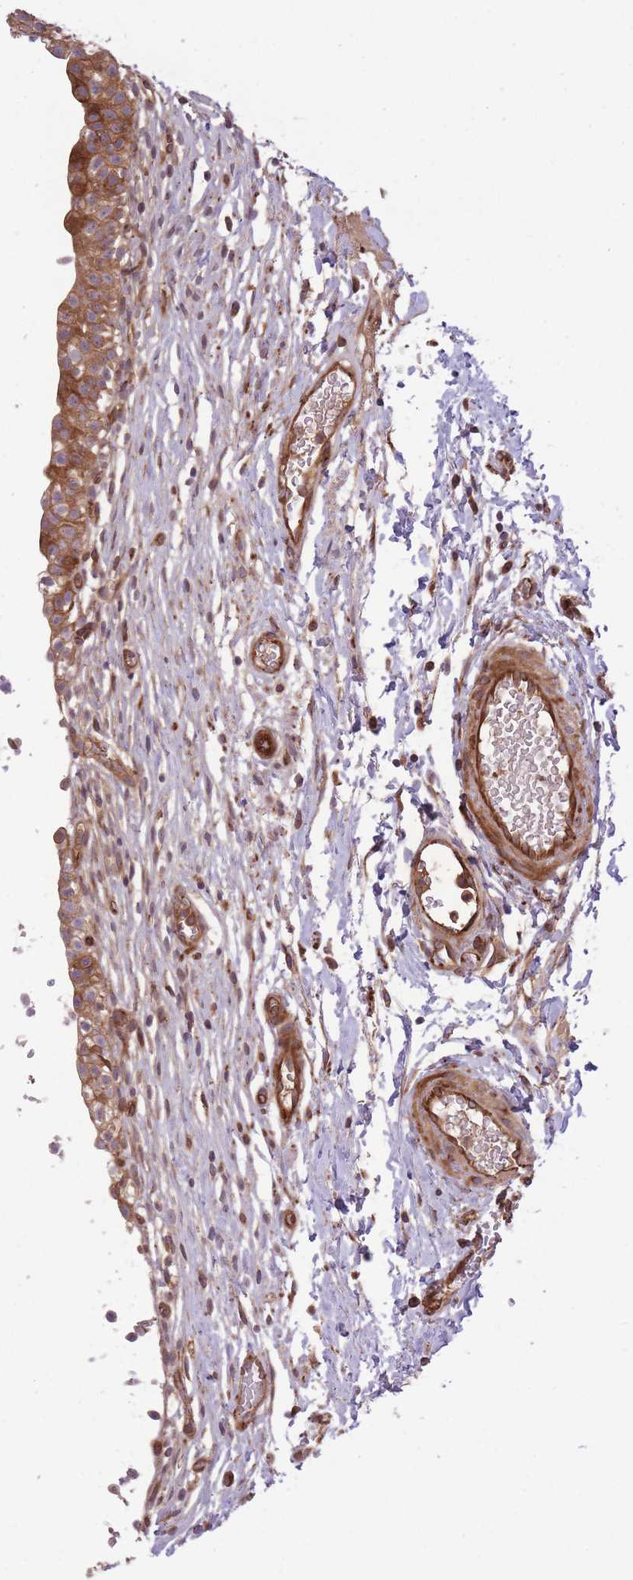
{"staining": {"intensity": "moderate", "quantity": "25%-75%", "location": "cytoplasmic/membranous"}, "tissue": "urinary bladder", "cell_type": "Urothelial cells", "image_type": "normal", "snomed": [{"axis": "morphology", "description": "Normal tissue, NOS"}, {"axis": "topography", "description": "Urinary bladder"}, {"axis": "topography", "description": "Peripheral nerve tissue"}], "caption": "IHC of unremarkable urinary bladder displays medium levels of moderate cytoplasmic/membranous staining in approximately 25%-75% of urothelial cells.", "gene": "CISH", "patient": {"sex": "male", "age": 55}}